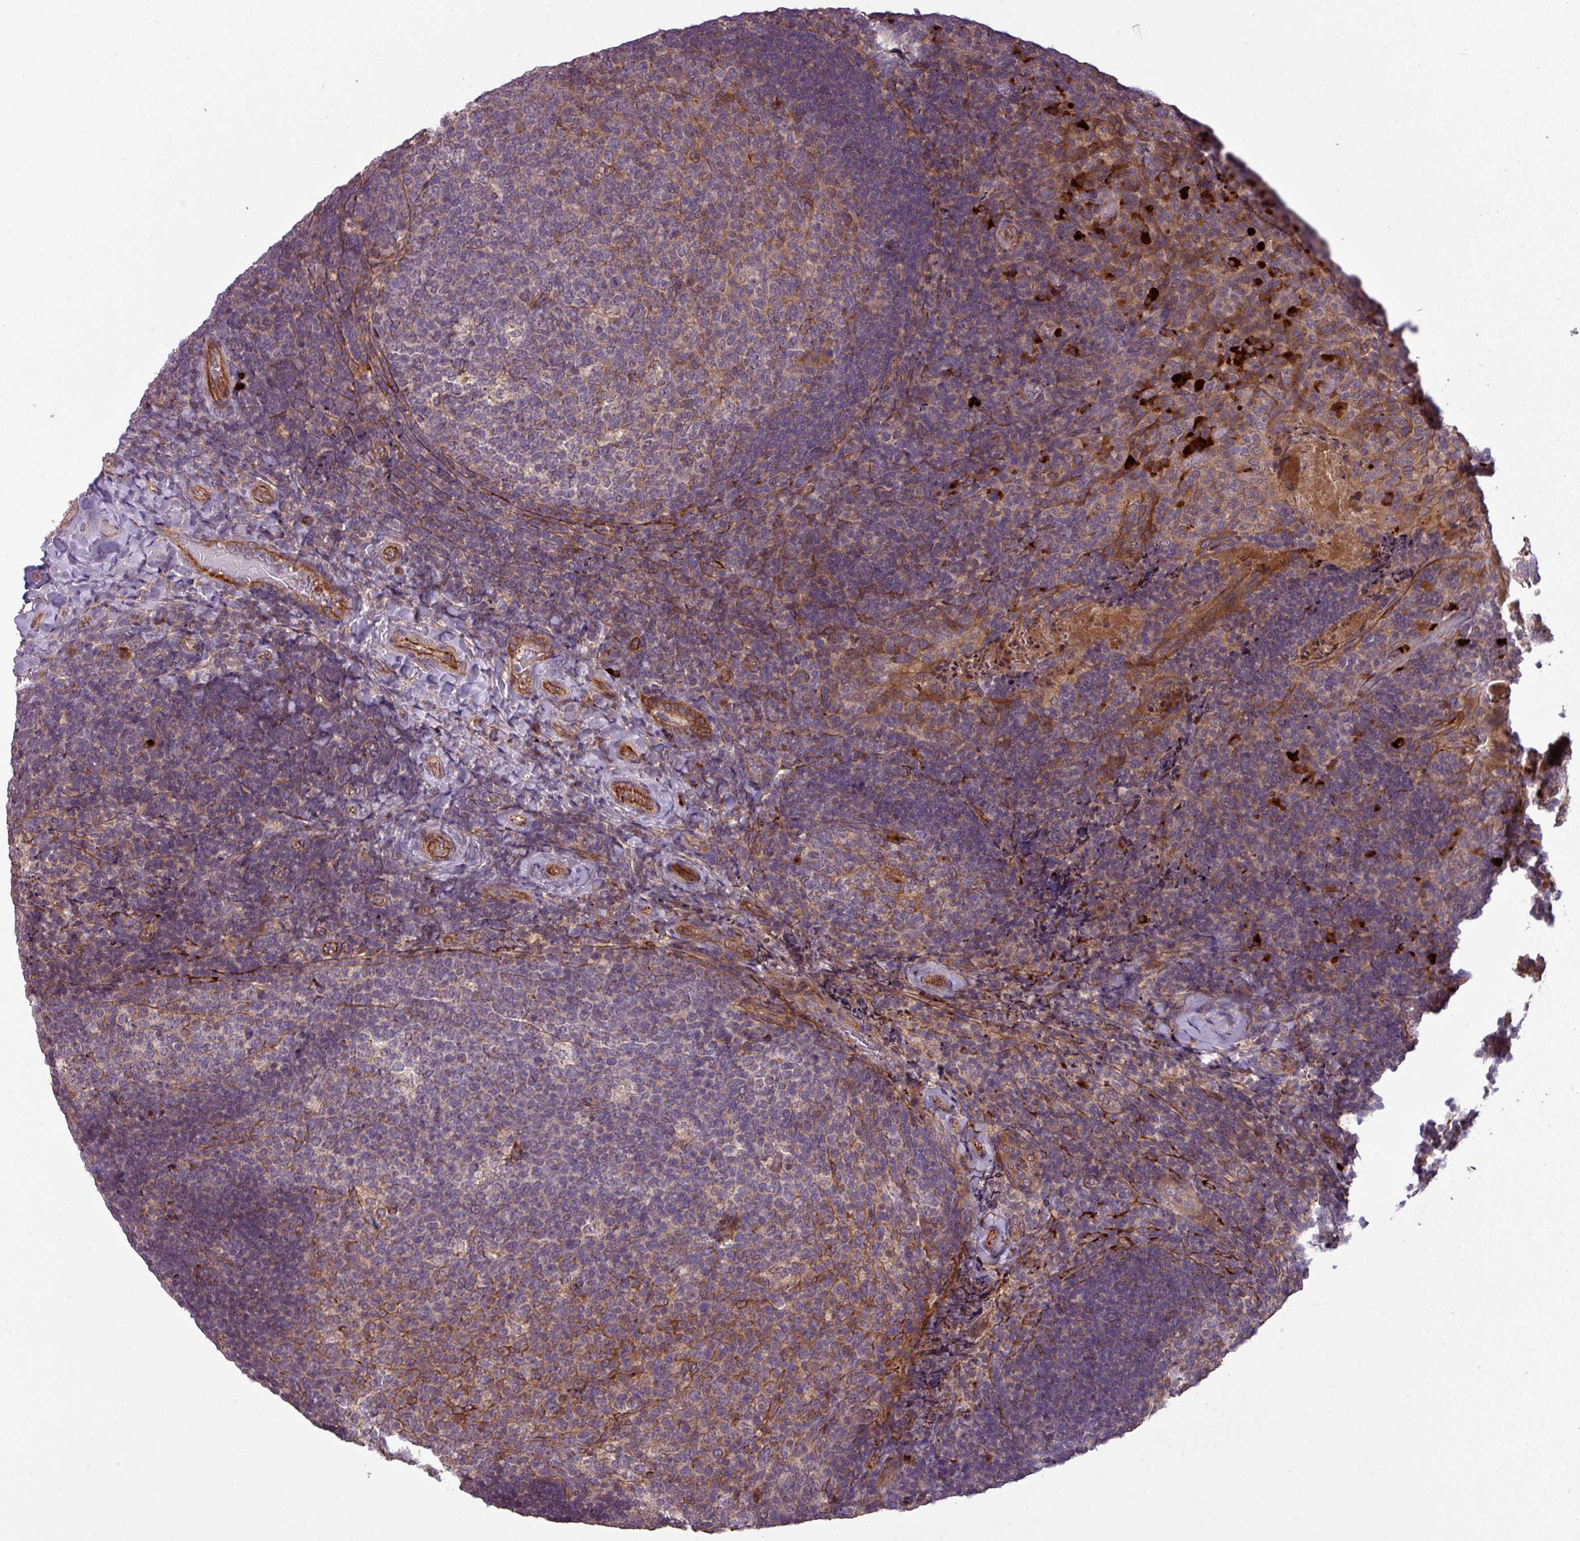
{"staining": {"intensity": "moderate", "quantity": "<25%", "location": "cytoplasmic/membranous"}, "tissue": "tonsil", "cell_type": "Germinal center cells", "image_type": "normal", "snomed": [{"axis": "morphology", "description": "Normal tissue, NOS"}, {"axis": "topography", "description": "Tonsil"}], "caption": "Moderate cytoplasmic/membranous protein positivity is present in approximately <25% of germinal center cells in tonsil. Ihc stains the protein of interest in brown and the nuclei are stained blue.", "gene": "PAPLN", "patient": {"sex": "female", "age": 10}}